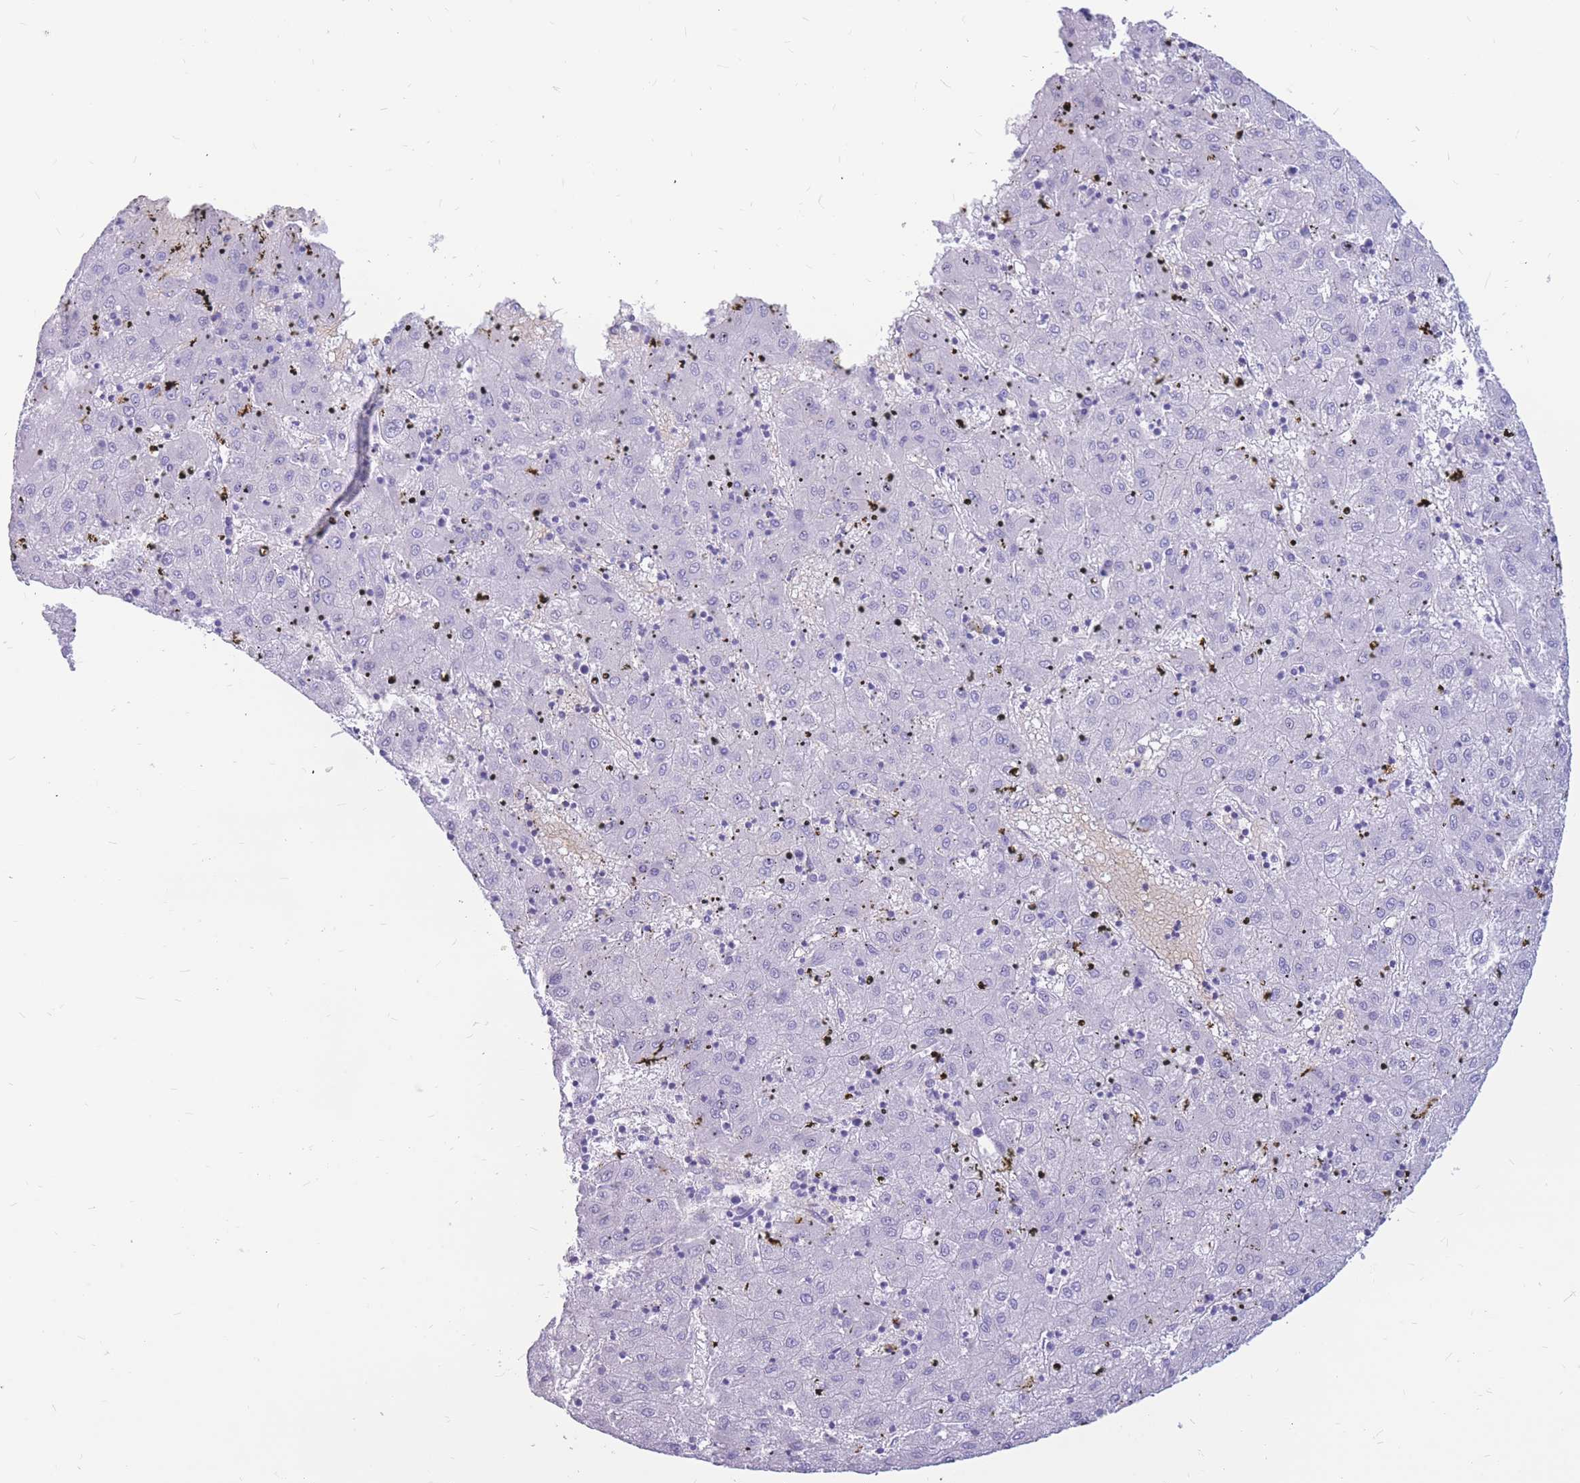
{"staining": {"intensity": "negative", "quantity": "none", "location": "none"}, "tissue": "liver cancer", "cell_type": "Tumor cells", "image_type": "cancer", "snomed": [{"axis": "morphology", "description": "Carcinoma, Hepatocellular, NOS"}, {"axis": "topography", "description": "Liver"}], "caption": "IHC photomicrograph of neoplastic tissue: hepatocellular carcinoma (liver) stained with DAB (3,3'-diaminobenzidine) demonstrates no significant protein positivity in tumor cells.", "gene": "ADD2", "patient": {"sex": "male", "age": 72}}